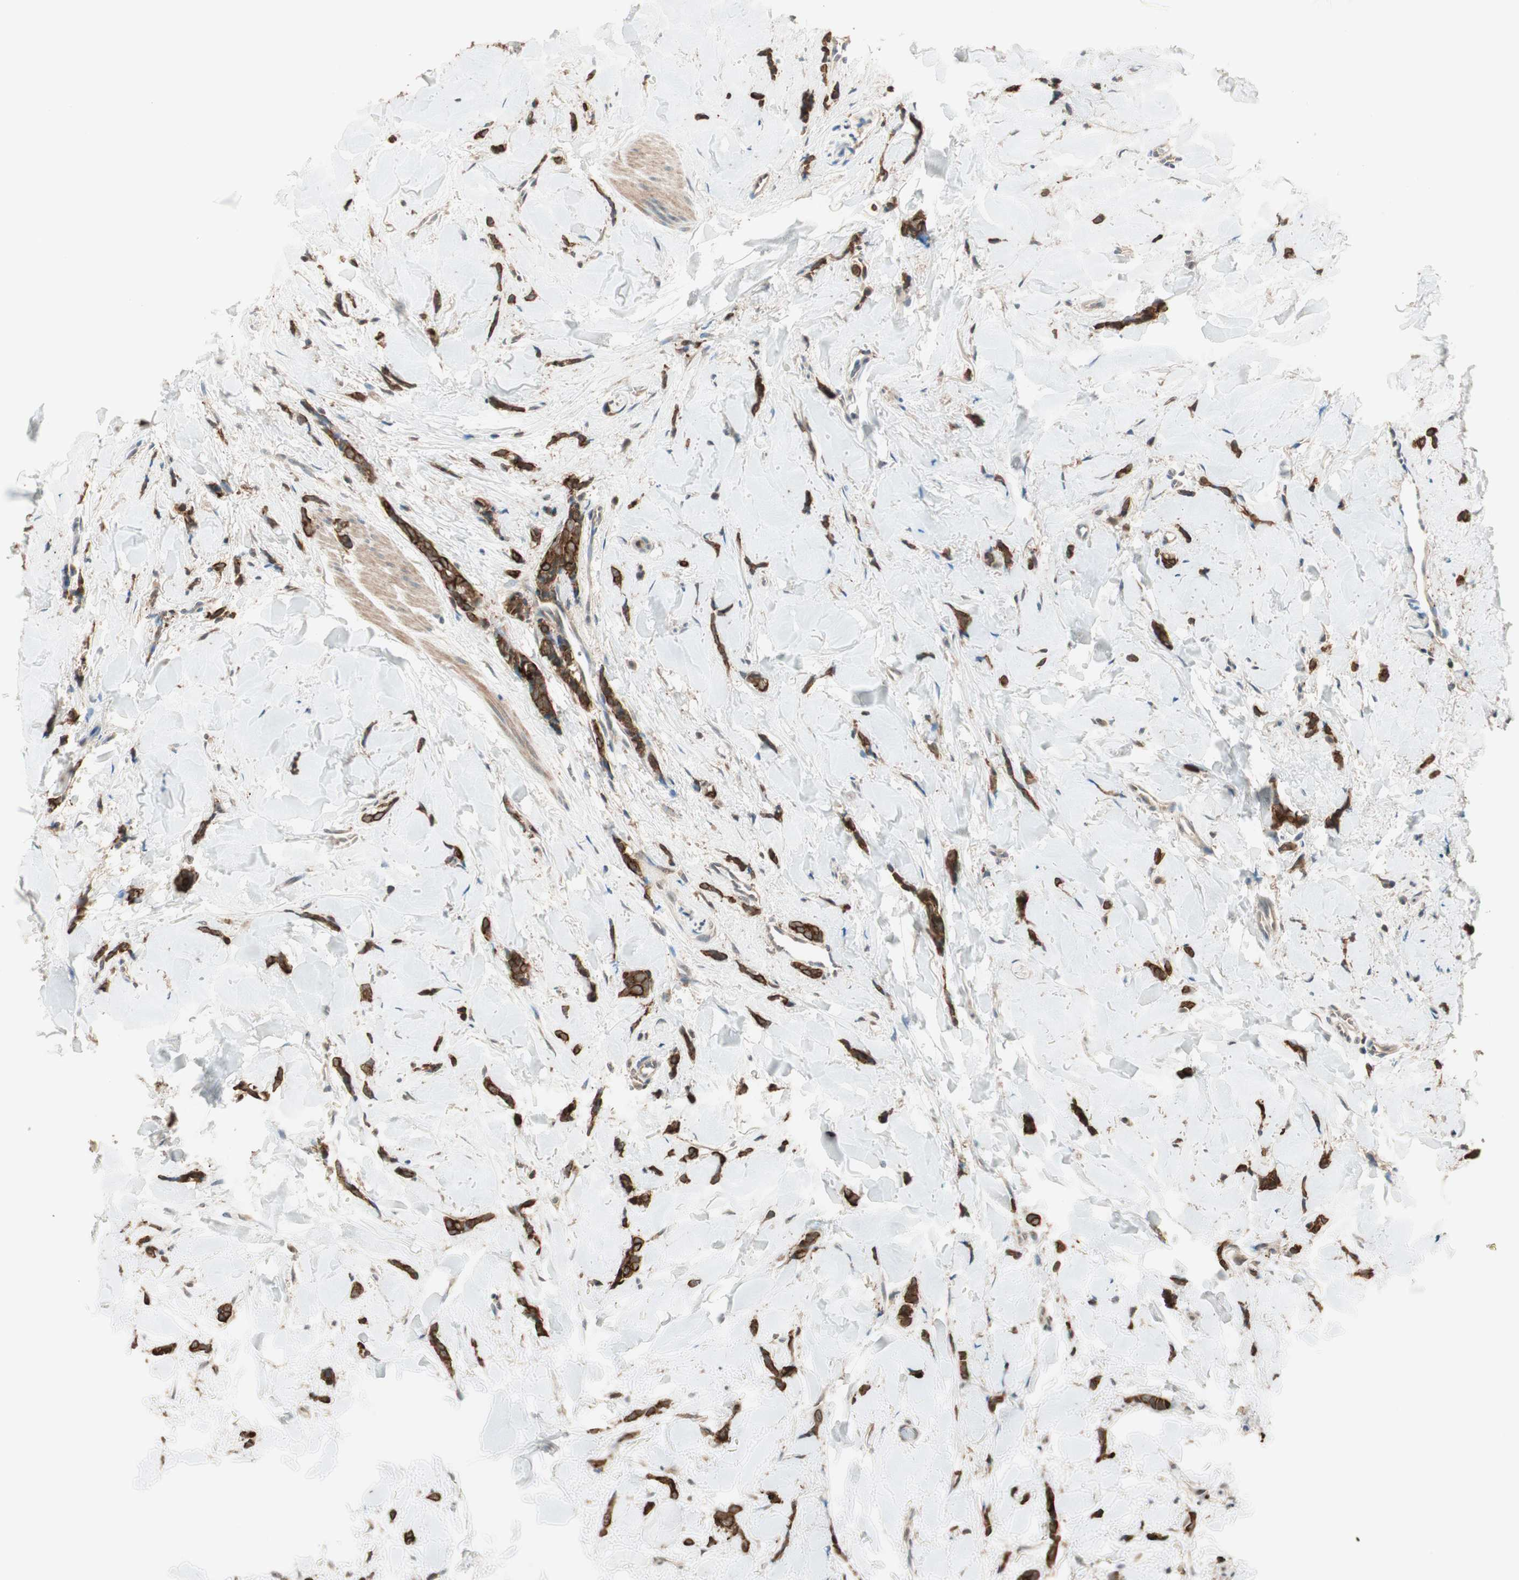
{"staining": {"intensity": "strong", "quantity": ">75%", "location": "cytoplasmic/membranous"}, "tissue": "breast cancer", "cell_type": "Tumor cells", "image_type": "cancer", "snomed": [{"axis": "morphology", "description": "Lobular carcinoma"}, {"axis": "topography", "description": "Skin"}, {"axis": "topography", "description": "Breast"}], "caption": "This image shows immunohistochemistry (IHC) staining of human breast cancer (lobular carcinoma), with high strong cytoplasmic/membranous expression in about >75% of tumor cells.", "gene": "TRIM21", "patient": {"sex": "female", "age": 46}}